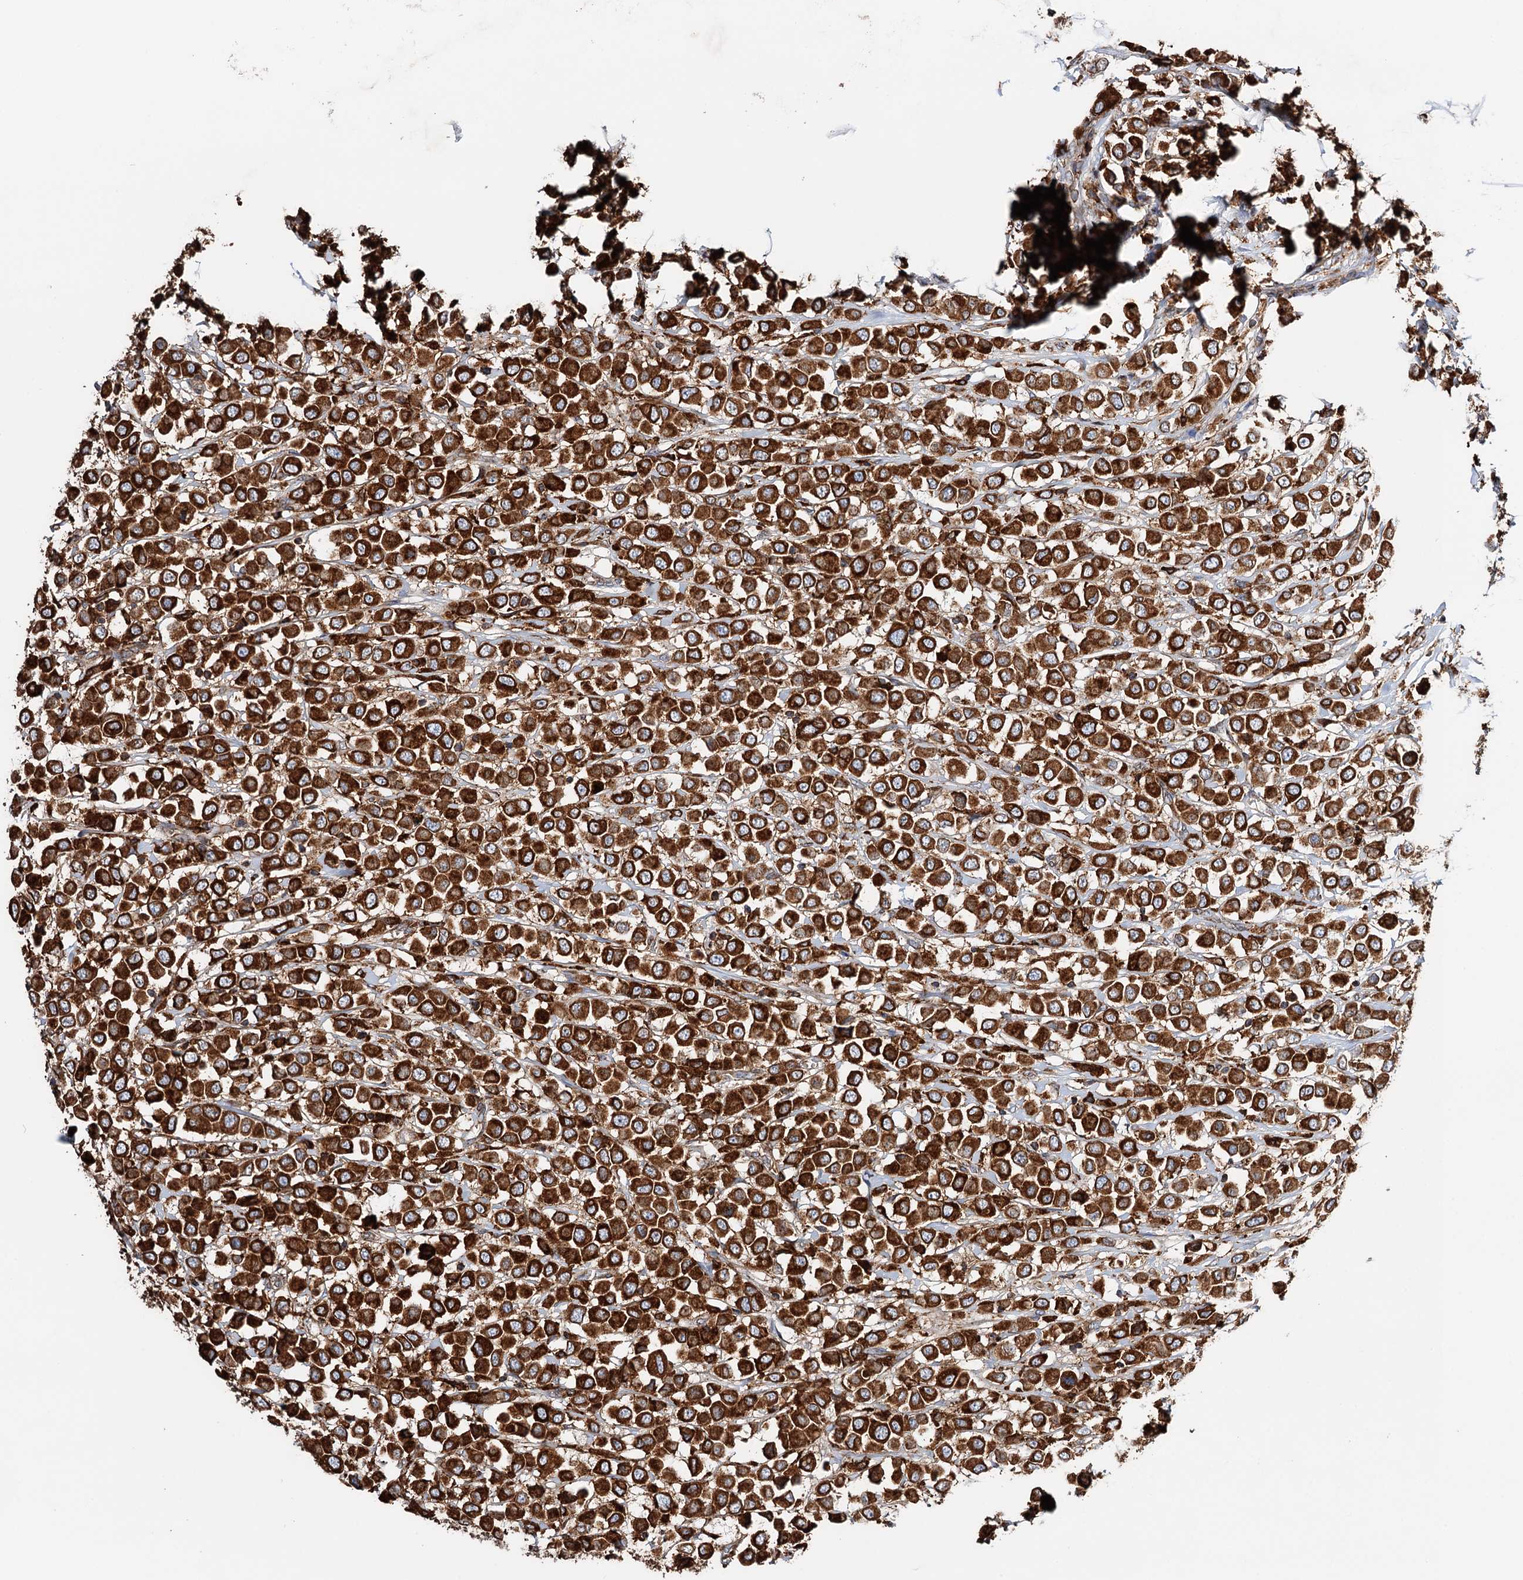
{"staining": {"intensity": "strong", "quantity": ">75%", "location": "cytoplasmic/membranous"}, "tissue": "breast cancer", "cell_type": "Tumor cells", "image_type": "cancer", "snomed": [{"axis": "morphology", "description": "Duct carcinoma"}, {"axis": "topography", "description": "Breast"}], "caption": "Immunohistochemical staining of human infiltrating ductal carcinoma (breast) reveals high levels of strong cytoplasmic/membranous protein positivity in about >75% of tumor cells.", "gene": "ERP29", "patient": {"sex": "female", "age": 61}}